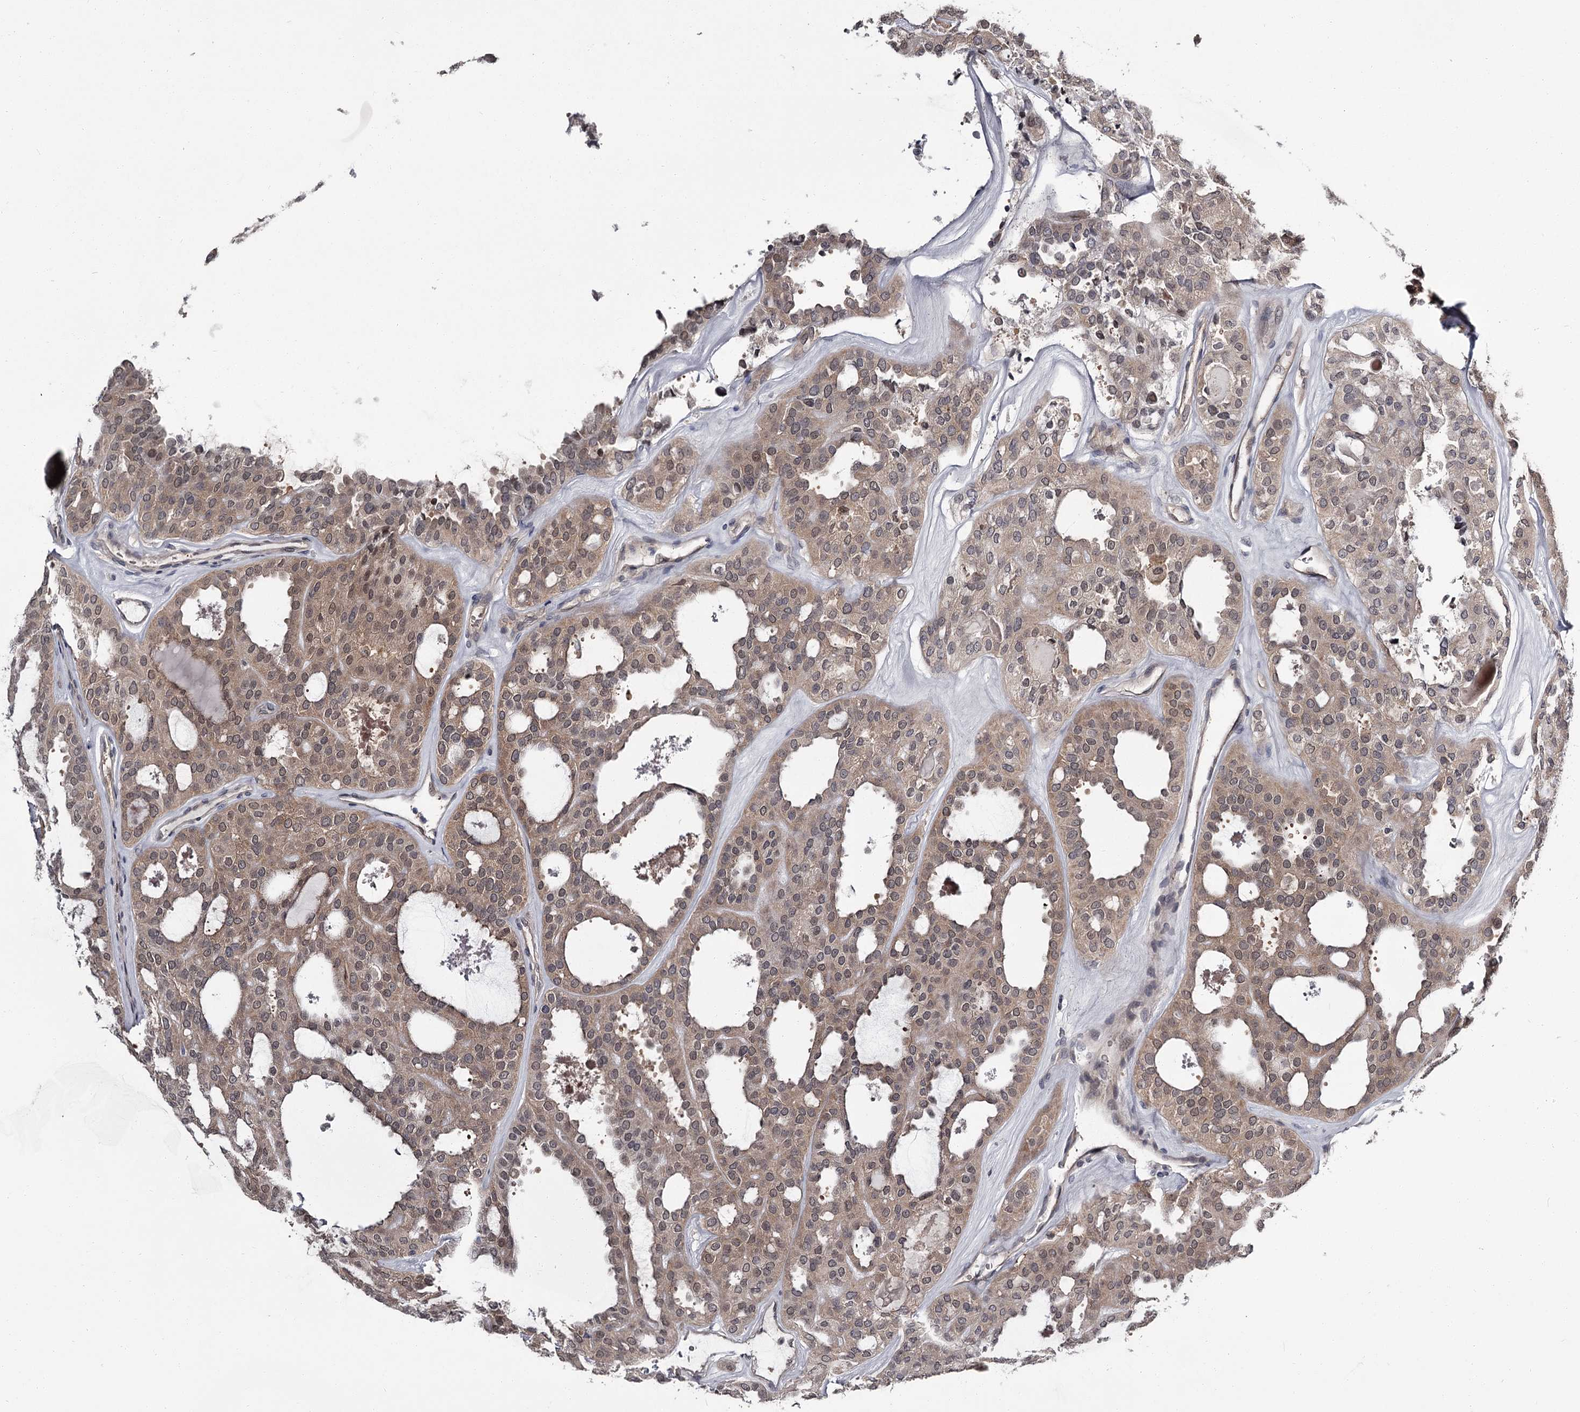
{"staining": {"intensity": "weak", "quantity": ">75%", "location": "cytoplasmic/membranous,nuclear"}, "tissue": "thyroid cancer", "cell_type": "Tumor cells", "image_type": "cancer", "snomed": [{"axis": "morphology", "description": "Follicular adenoma carcinoma, NOS"}, {"axis": "topography", "description": "Thyroid gland"}], "caption": "This is an image of immunohistochemistry (IHC) staining of follicular adenoma carcinoma (thyroid), which shows weak positivity in the cytoplasmic/membranous and nuclear of tumor cells.", "gene": "DAO", "patient": {"sex": "male", "age": 75}}